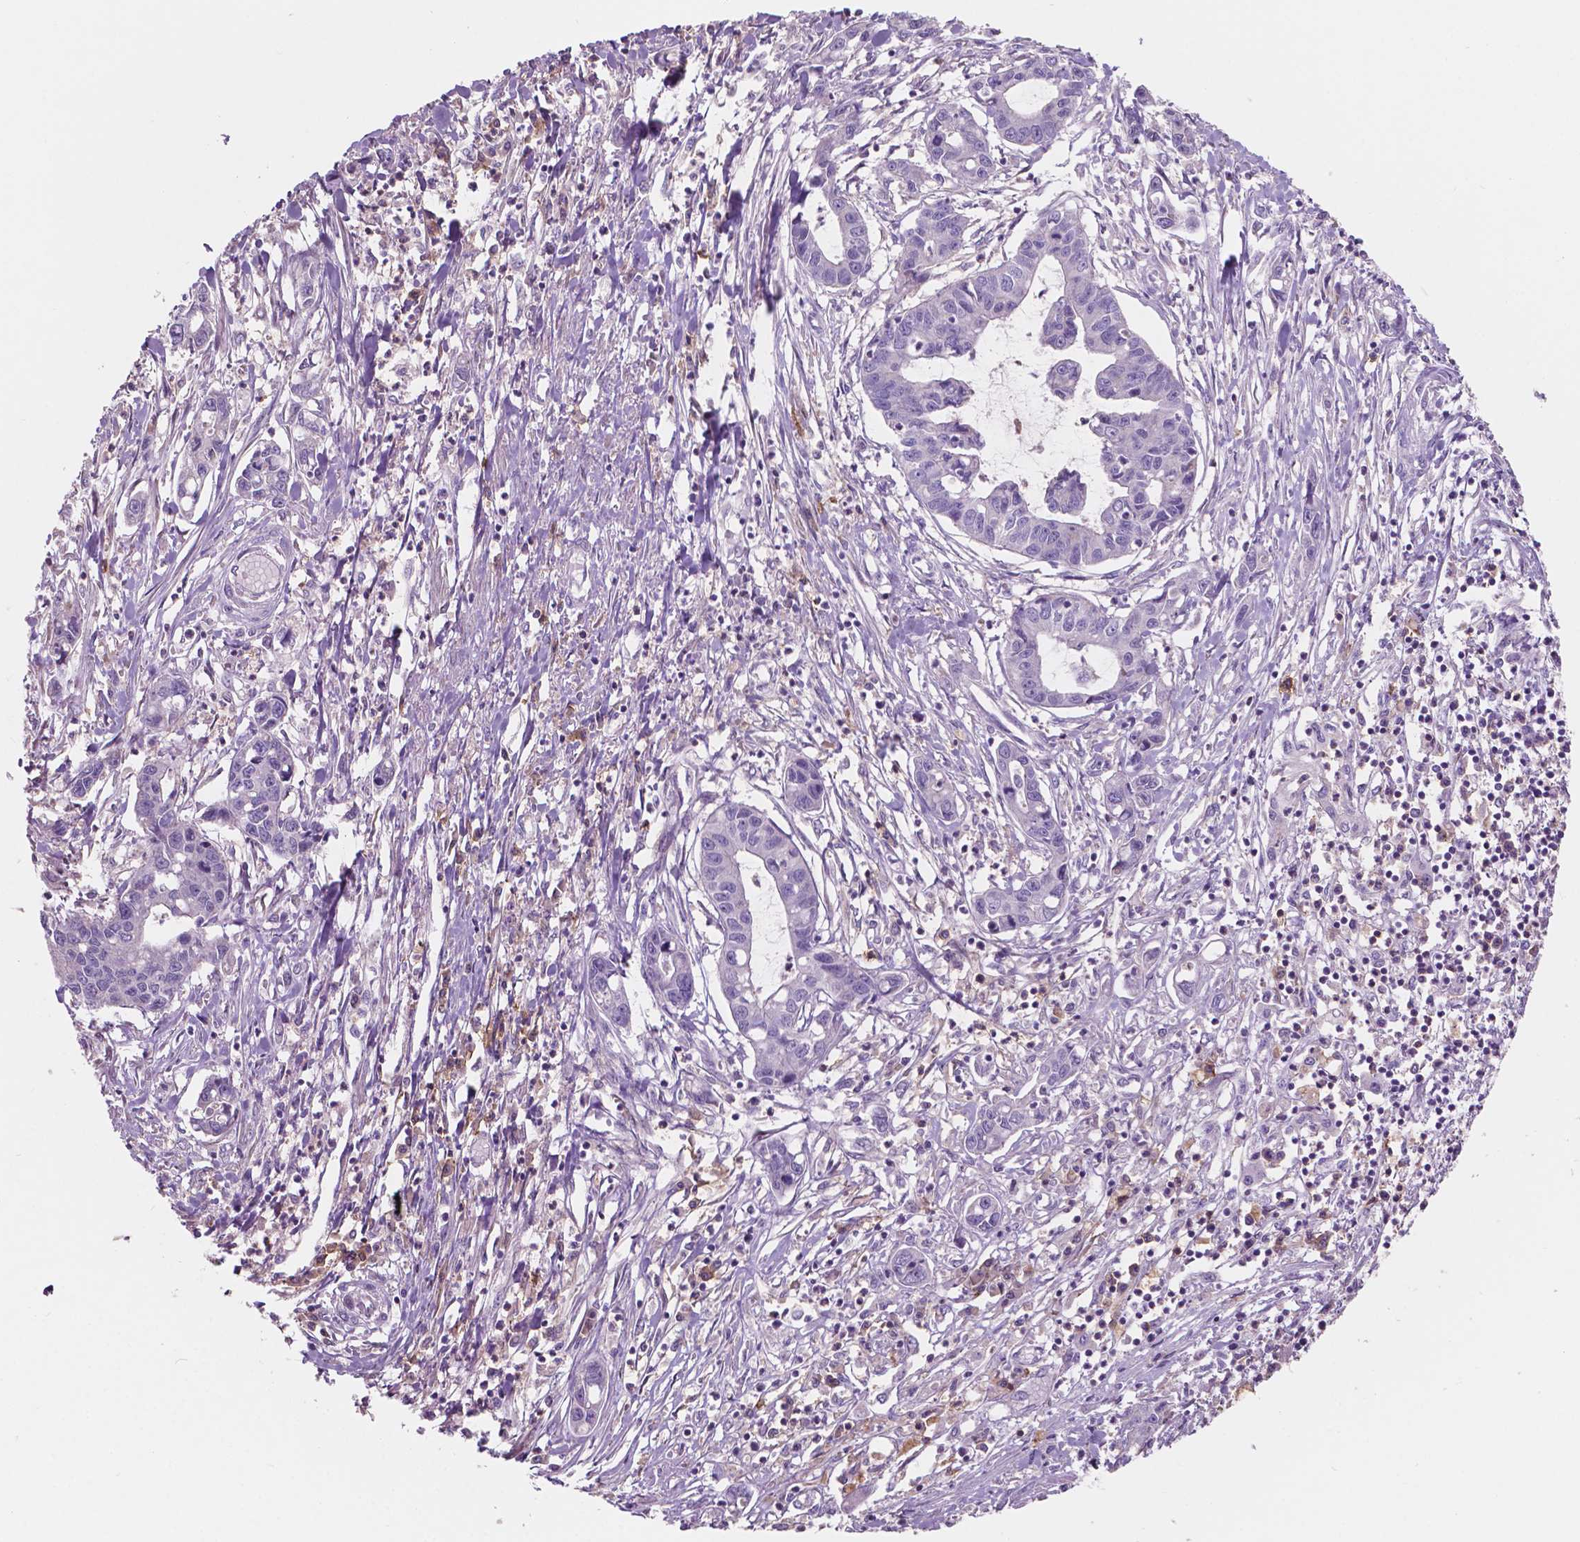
{"staining": {"intensity": "negative", "quantity": "none", "location": "none"}, "tissue": "liver cancer", "cell_type": "Tumor cells", "image_type": "cancer", "snomed": [{"axis": "morphology", "description": "Cholangiocarcinoma"}, {"axis": "topography", "description": "Liver"}], "caption": "Immunohistochemistry photomicrograph of neoplastic tissue: liver cancer stained with DAB displays no significant protein positivity in tumor cells.", "gene": "SEMA4A", "patient": {"sex": "male", "age": 58}}